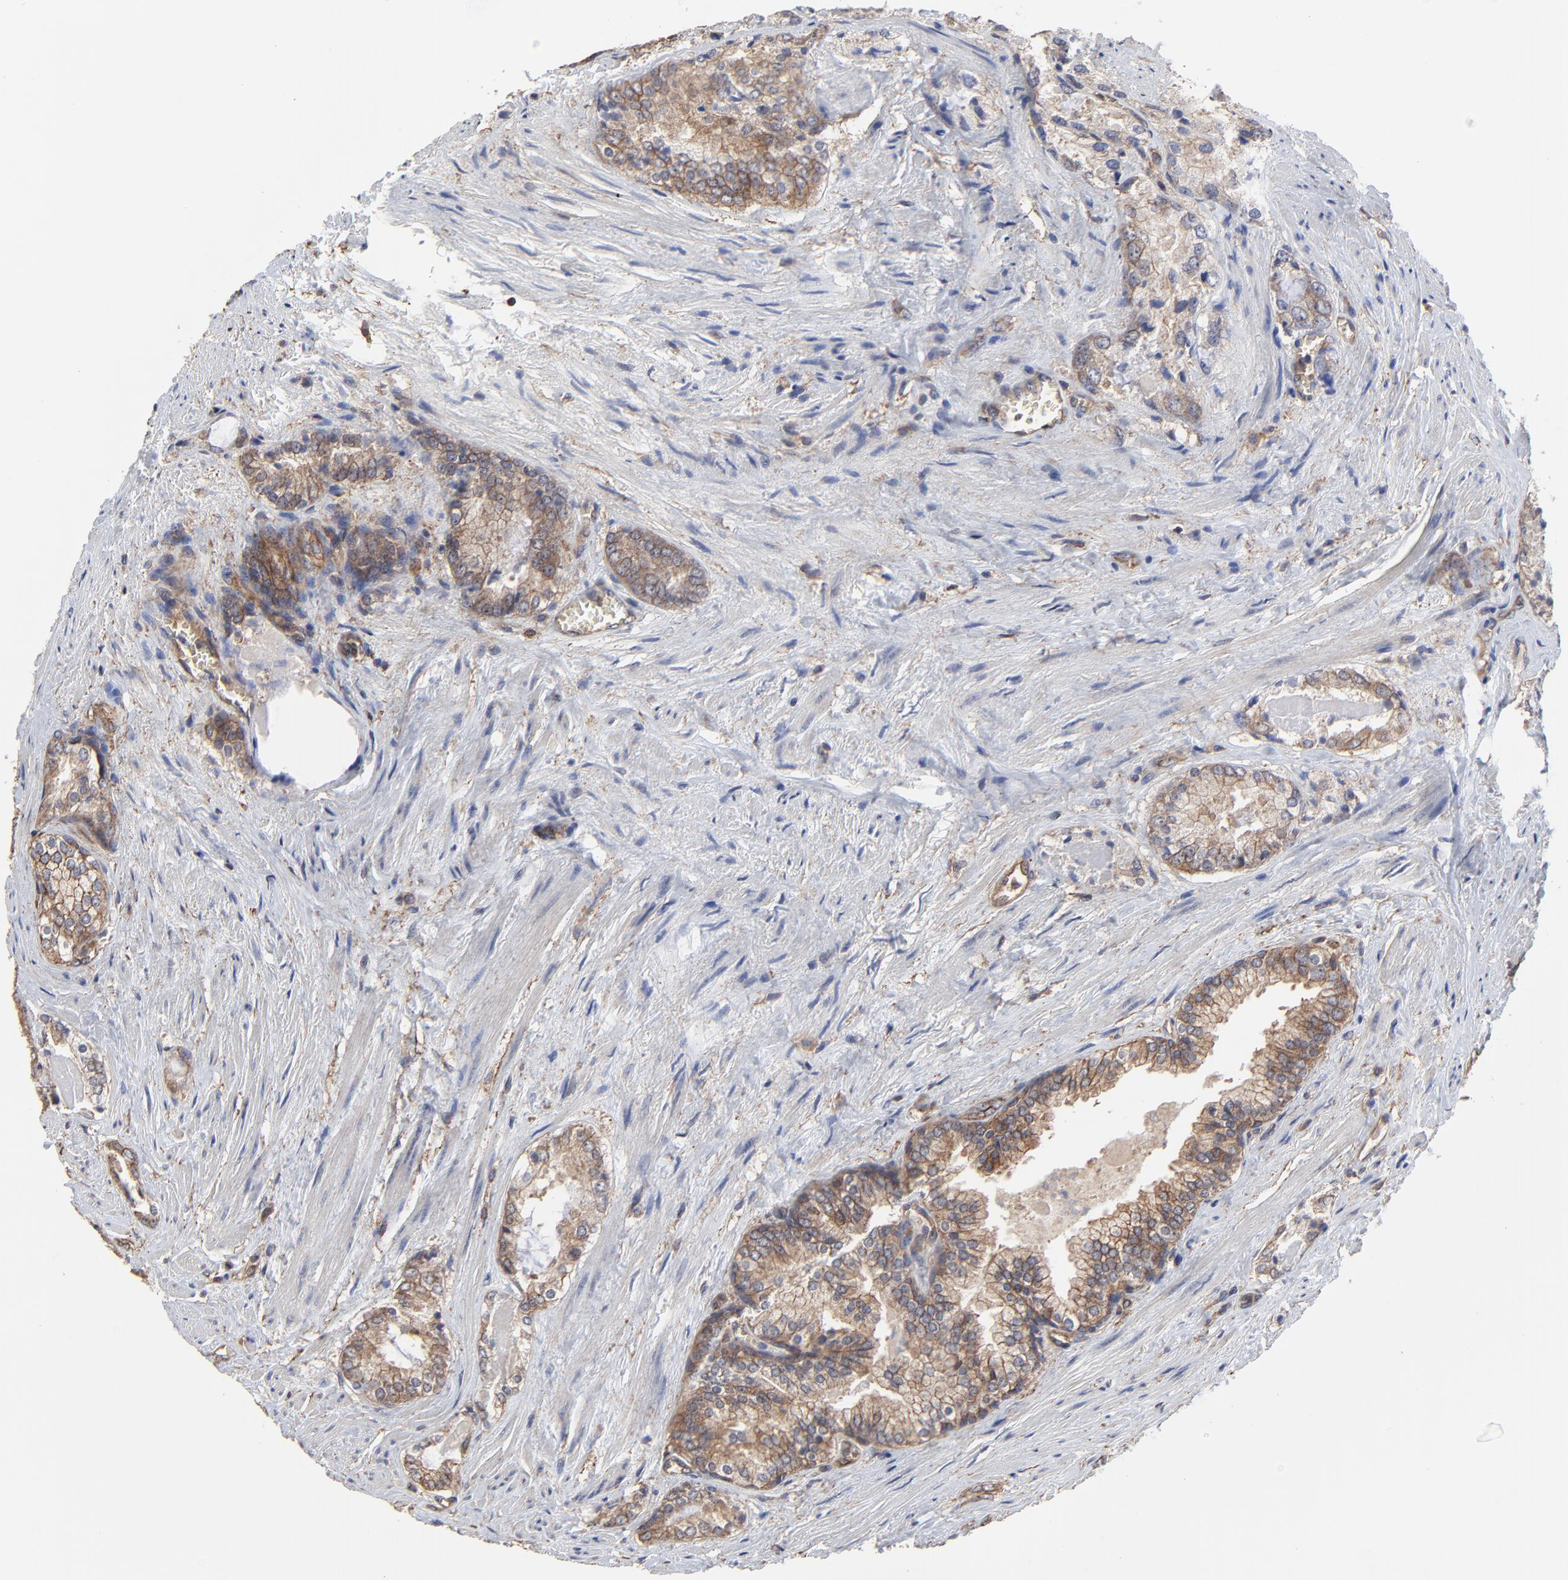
{"staining": {"intensity": "moderate", "quantity": "25%-75%", "location": "cytoplasmic/membranous"}, "tissue": "prostate cancer", "cell_type": "Tumor cells", "image_type": "cancer", "snomed": [{"axis": "morphology", "description": "Adenocarcinoma, Medium grade"}, {"axis": "topography", "description": "Prostate"}], "caption": "Tumor cells show medium levels of moderate cytoplasmic/membranous expression in about 25%-75% of cells in prostate cancer.", "gene": "ARMT1", "patient": {"sex": "male", "age": 60}}